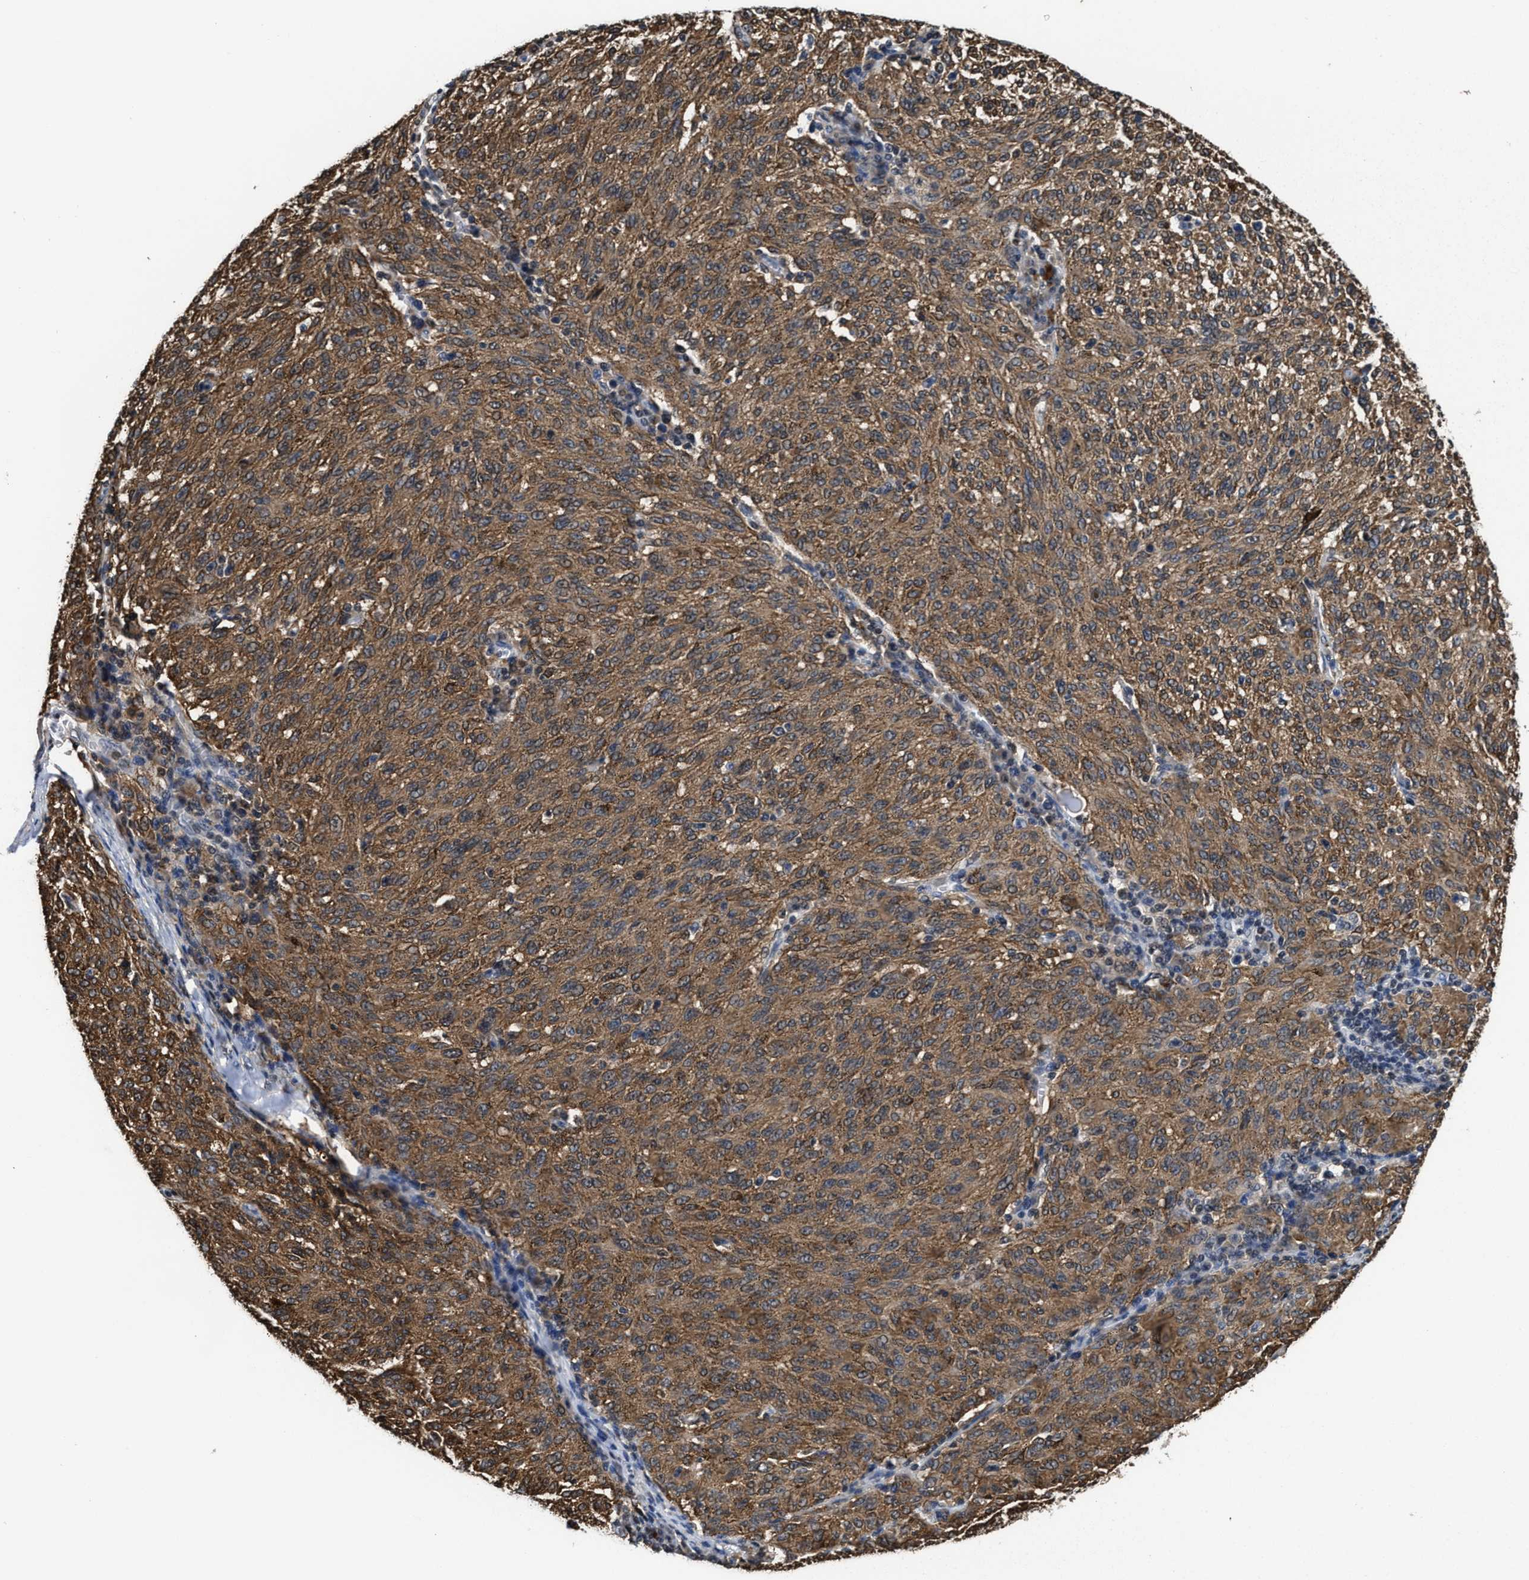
{"staining": {"intensity": "moderate", "quantity": ">75%", "location": "cytoplasmic/membranous,nuclear"}, "tissue": "melanoma", "cell_type": "Tumor cells", "image_type": "cancer", "snomed": [{"axis": "morphology", "description": "Malignant melanoma, NOS"}, {"axis": "topography", "description": "Skin"}], "caption": "An image of human malignant melanoma stained for a protein displays moderate cytoplasmic/membranous and nuclear brown staining in tumor cells.", "gene": "KIF12", "patient": {"sex": "female", "age": 72}}